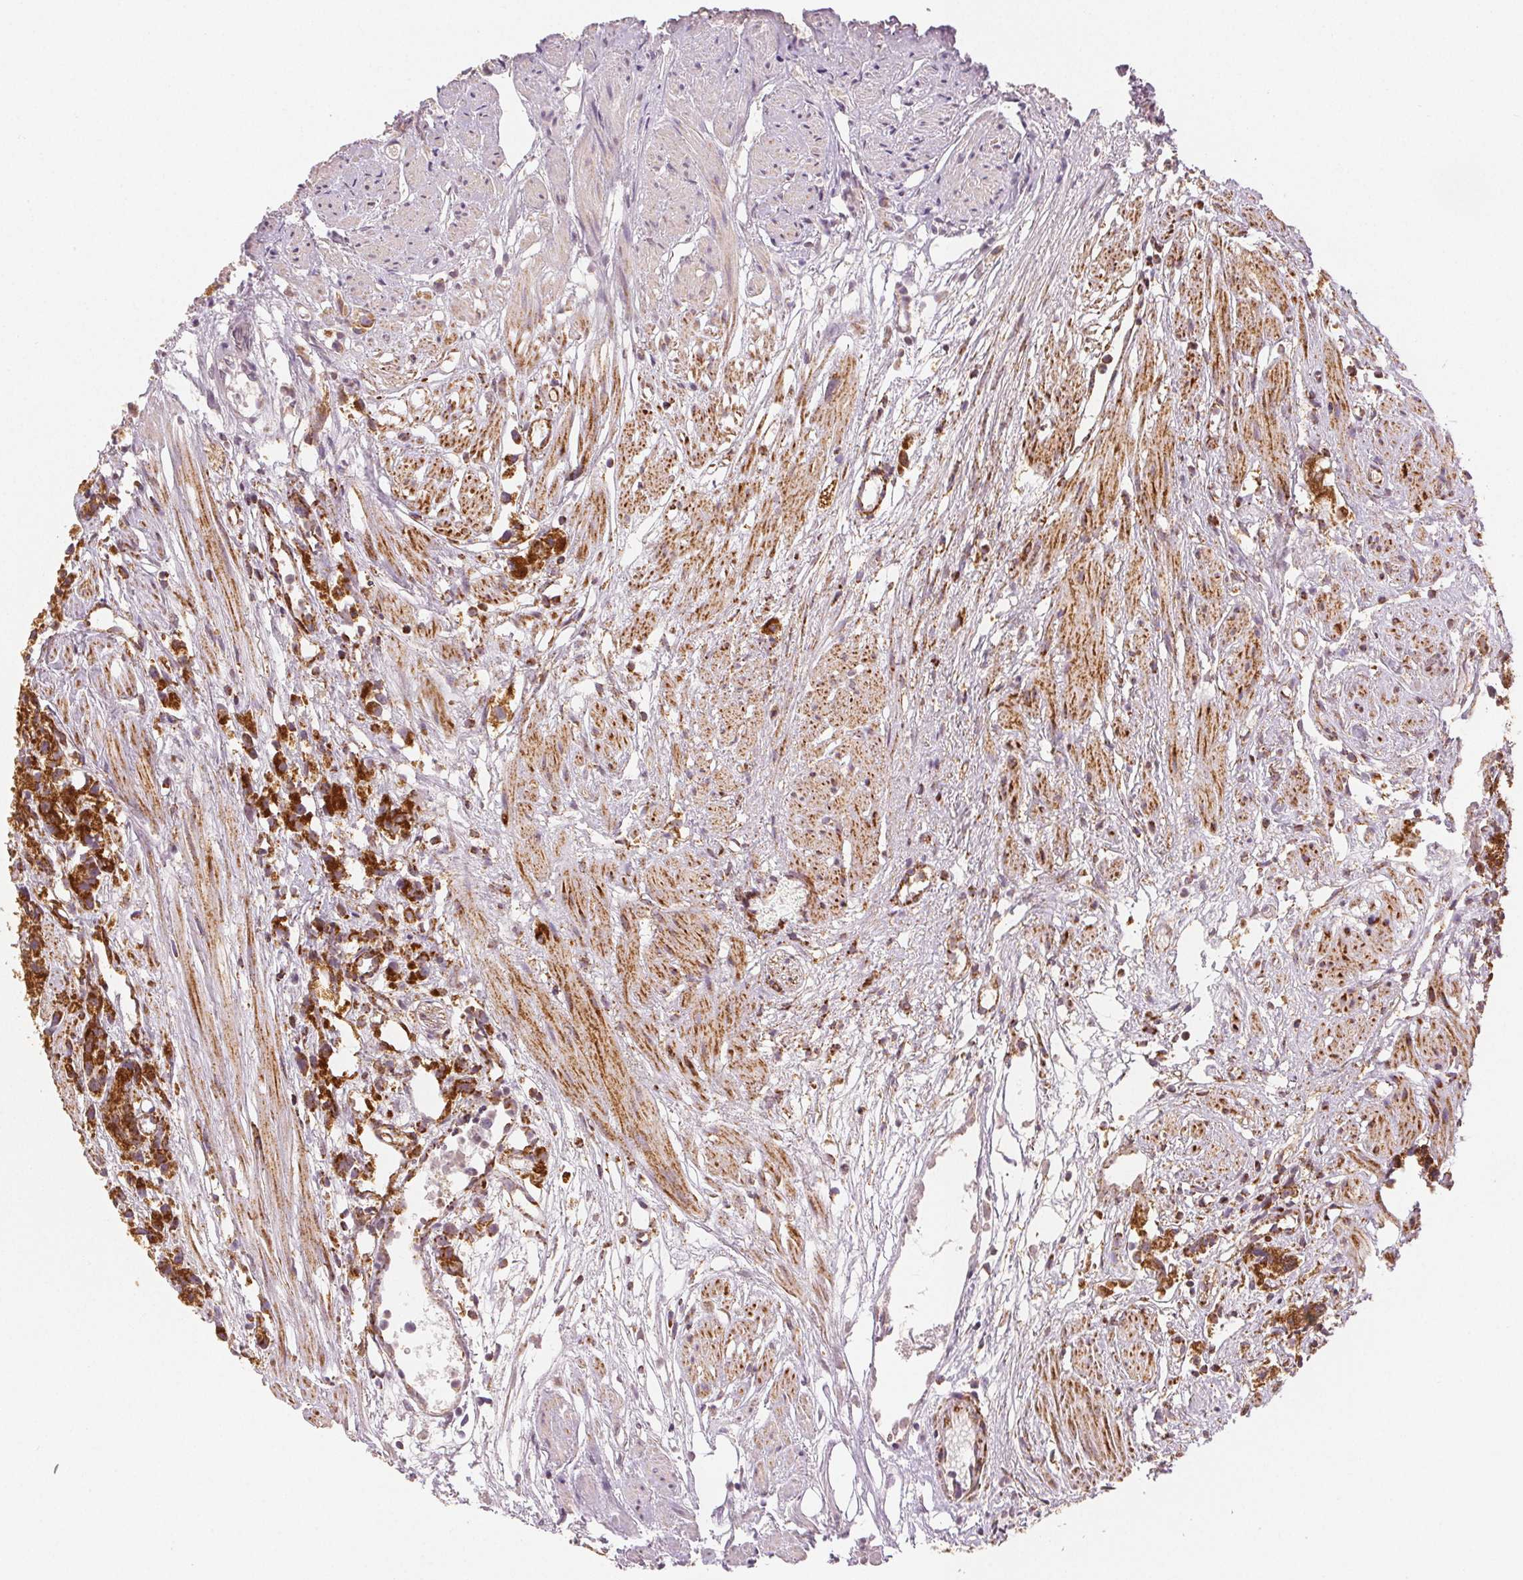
{"staining": {"intensity": "strong", "quantity": ">75%", "location": "cytoplasmic/membranous"}, "tissue": "prostate cancer", "cell_type": "Tumor cells", "image_type": "cancer", "snomed": [{"axis": "morphology", "description": "Adenocarcinoma, High grade"}, {"axis": "topography", "description": "Prostate"}], "caption": "Prostate cancer stained for a protein (brown) displays strong cytoplasmic/membranous positive expression in approximately >75% of tumor cells.", "gene": "SDHB", "patient": {"sex": "male", "age": 68}}